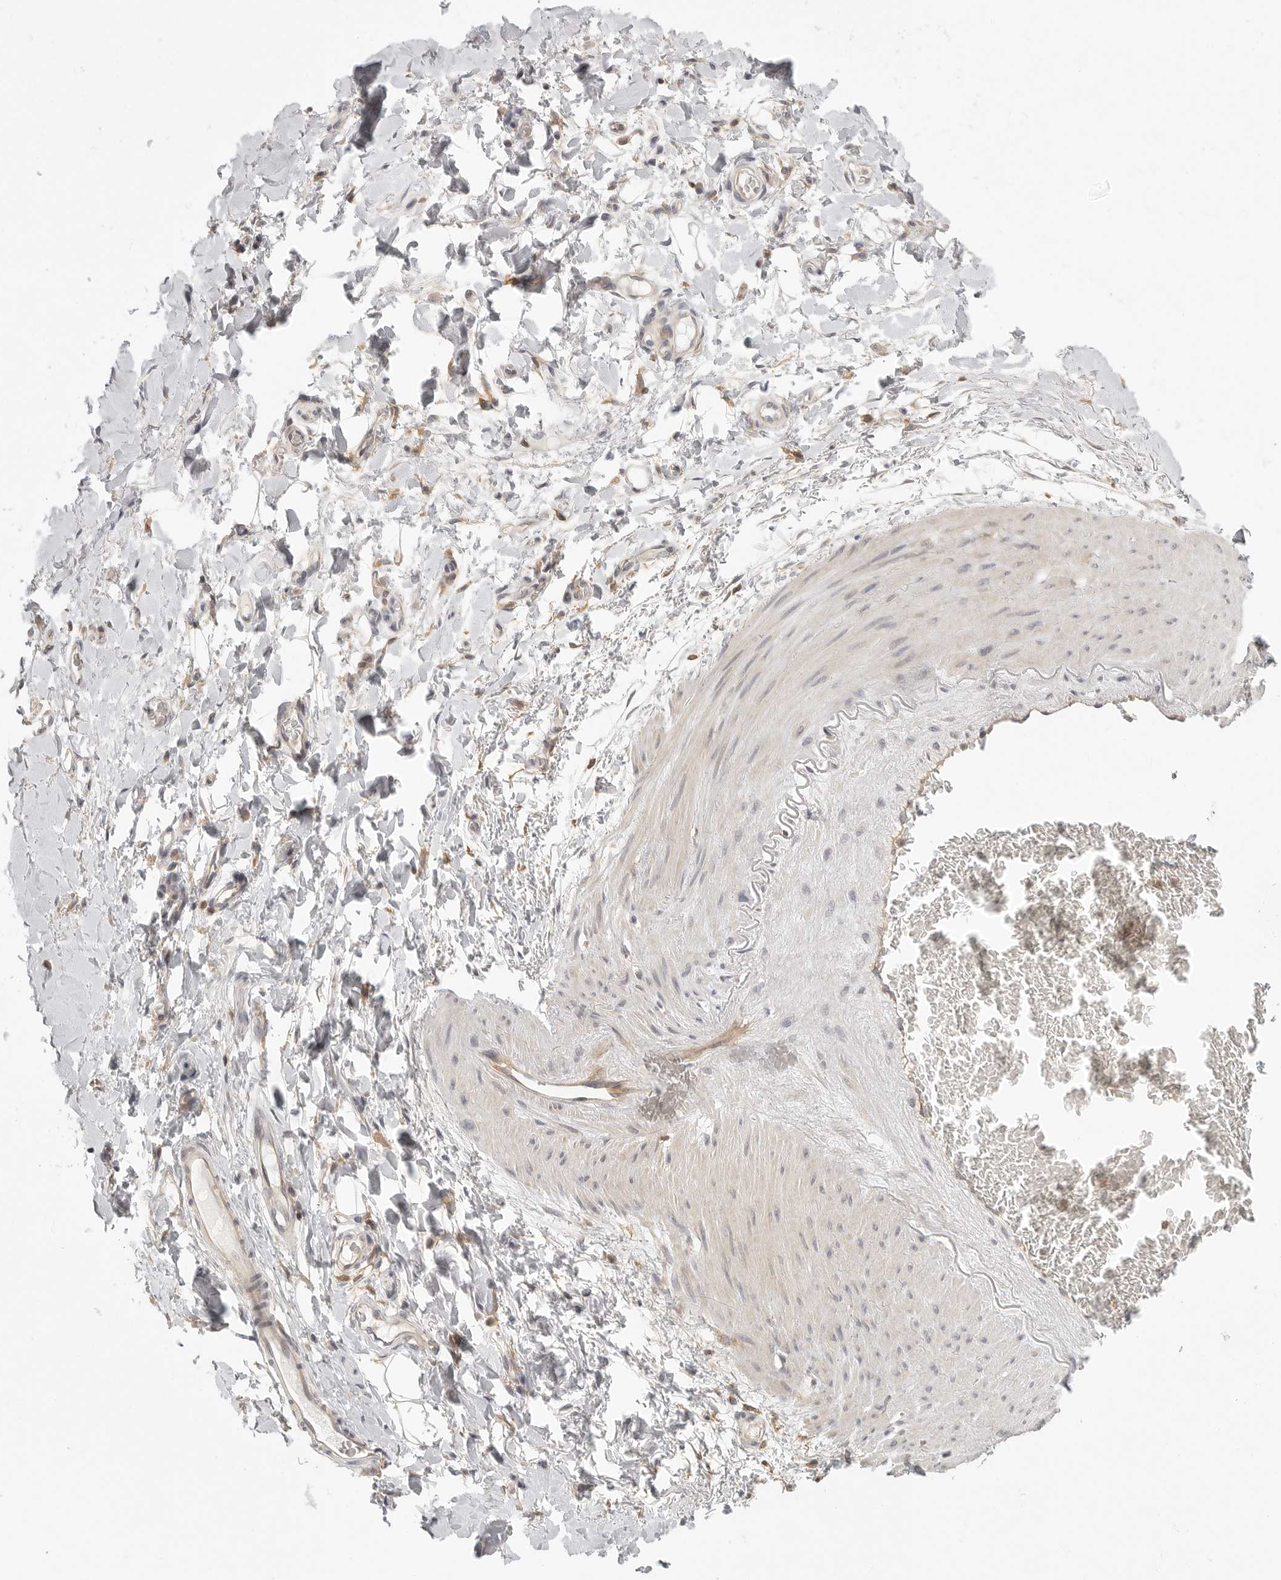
{"staining": {"intensity": "negative", "quantity": "none", "location": "none"}, "tissue": "adipose tissue", "cell_type": "Adipocytes", "image_type": "normal", "snomed": [{"axis": "morphology", "description": "Normal tissue, NOS"}, {"axis": "morphology", "description": "Adenocarcinoma, NOS"}, {"axis": "topography", "description": "Esophagus"}], "caption": "The histopathology image exhibits no significant expression in adipocytes of adipose tissue.", "gene": "DBNL", "patient": {"sex": "male", "age": 62}}